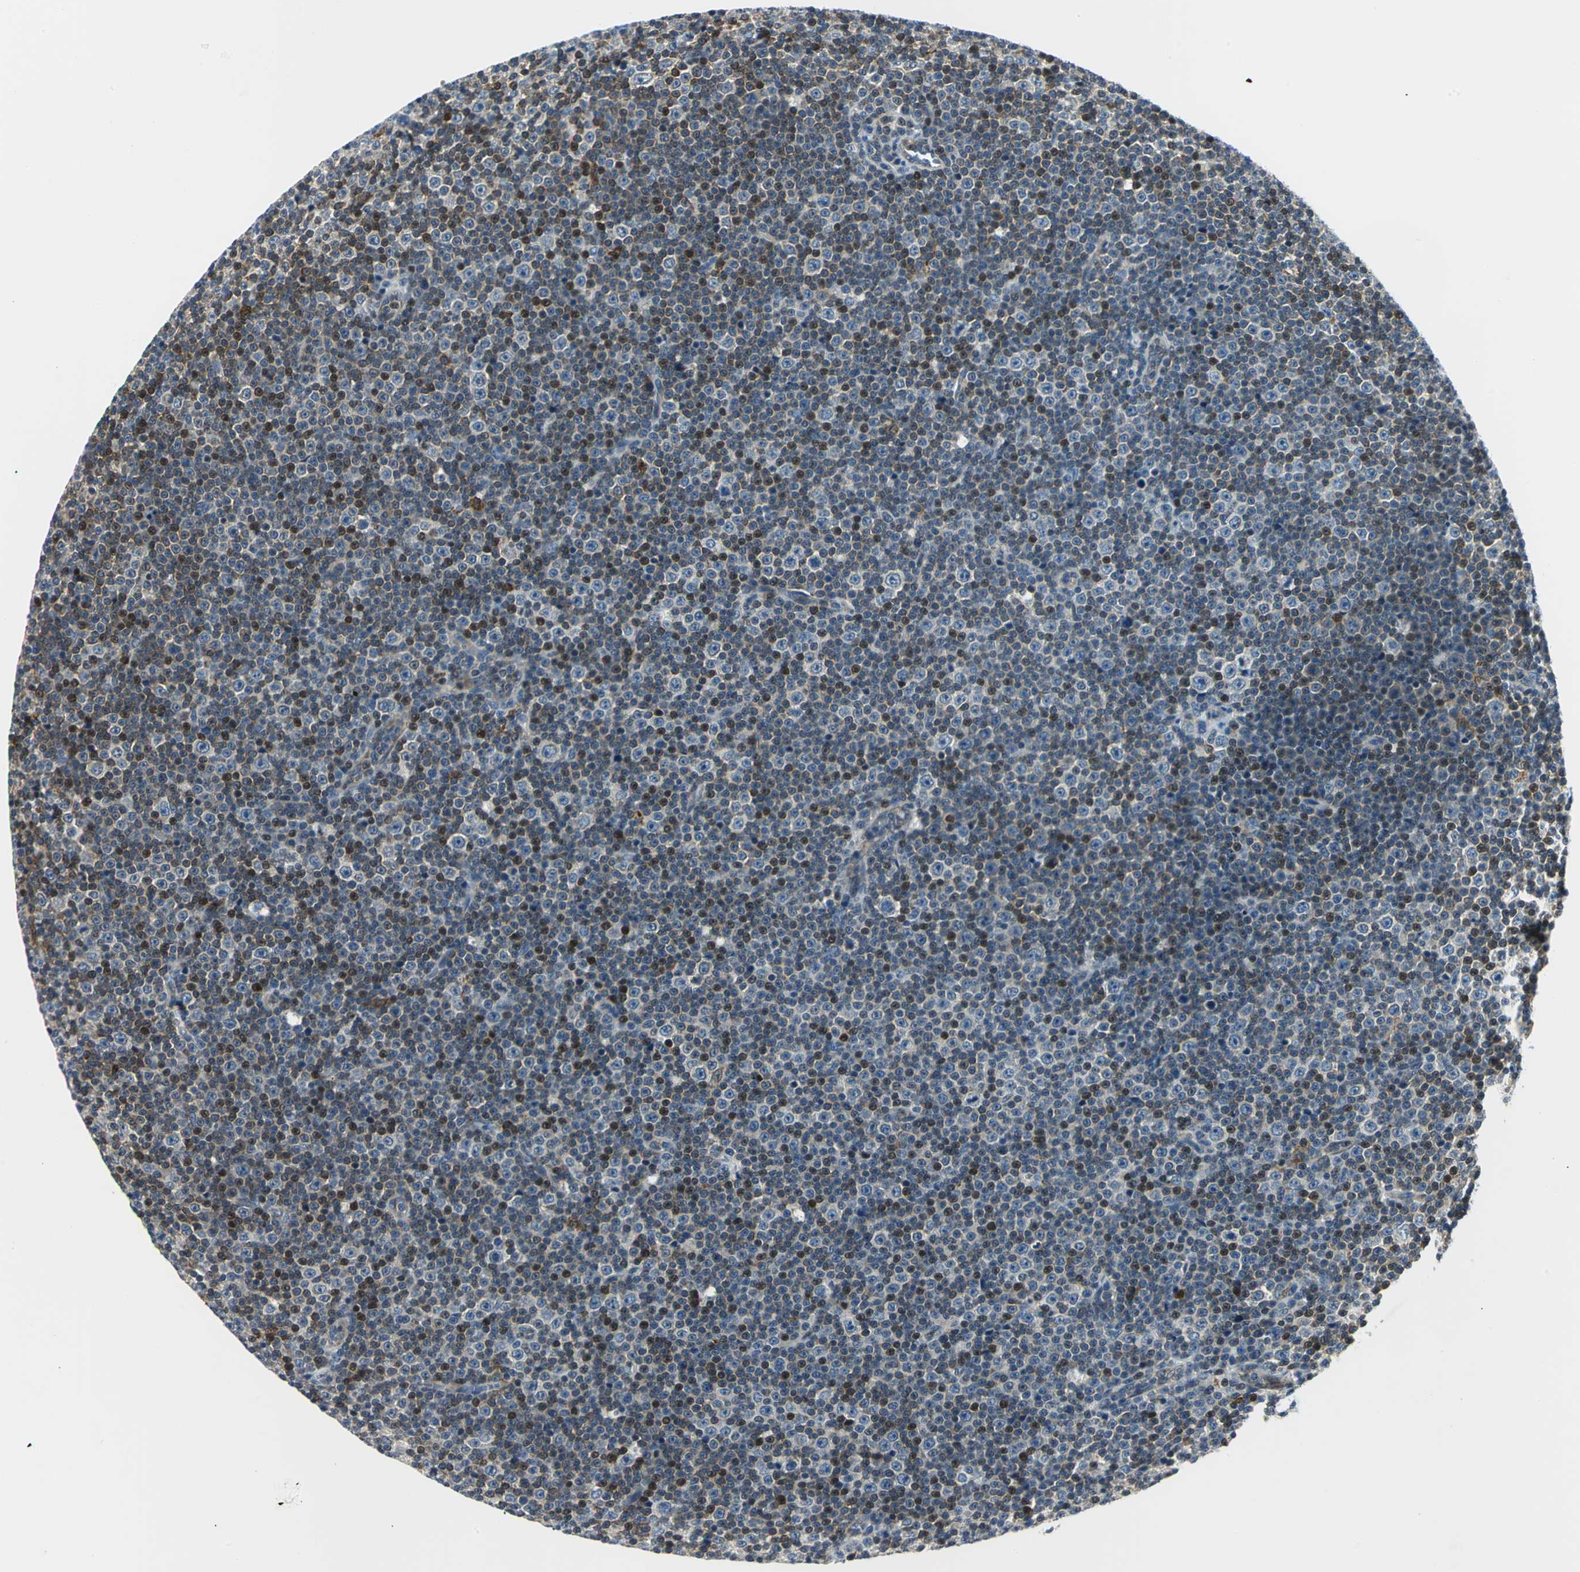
{"staining": {"intensity": "weak", "quantity": "25%-75%", "location": "cytoplasmic/membranous"}, "tissue": "lymphoma", "cell_type": "Tumor cells", "image_type": "cancer", "snomed": [{"axis": "morphology", "description": "Malignant lymphoma, non-Hodgkin's type, Low grade"}, {"axis": "topography", "description": "Lymph node"}], "caption": "Protein staining of malignant lymphoma, non-Hodgkin's type (low-grade) tissue displays weak cytoplasmic/membranous expression in approximately 25%-75% of tumor cells.", "gene": "USP40", "patient": {"sex": "female", "age": 67}}